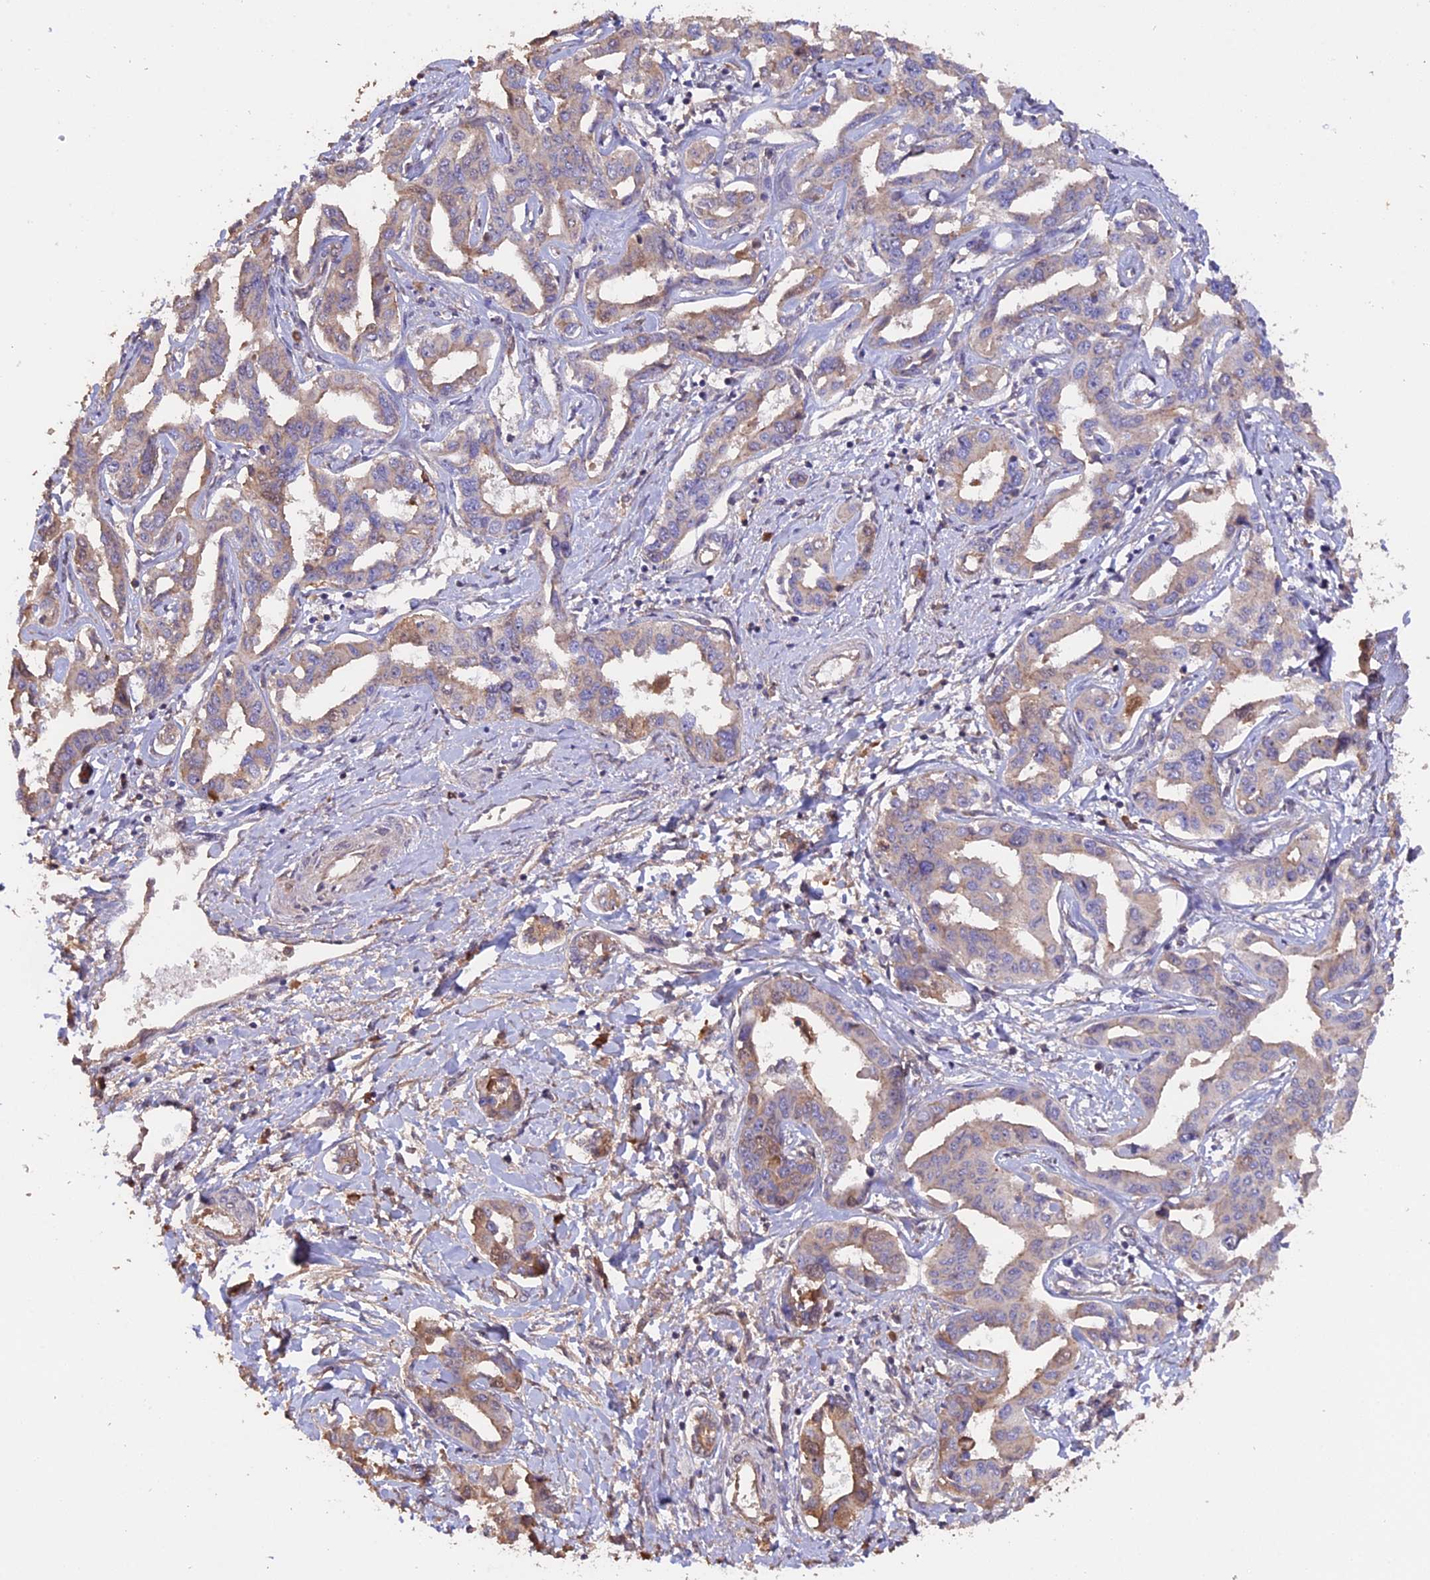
{"staining": {"intensity": "weak", "quantity": "<25%", "location": "cytoplasmic/membranous"}, "tissue": "liver cancer", "cell_type": "Tumor cells", "image_type": "cancer", "snomed": [{"axis": "morphology", "description": "Cholangiocarcinoma"}, {"axis": "topography", "description": "Liver"}], "caption": "The photomicrograph demonstrates no staining of tumor cells in liver cancer.", "gene": "RASAL1", "patient": {"sex": "male", "age": 59}}